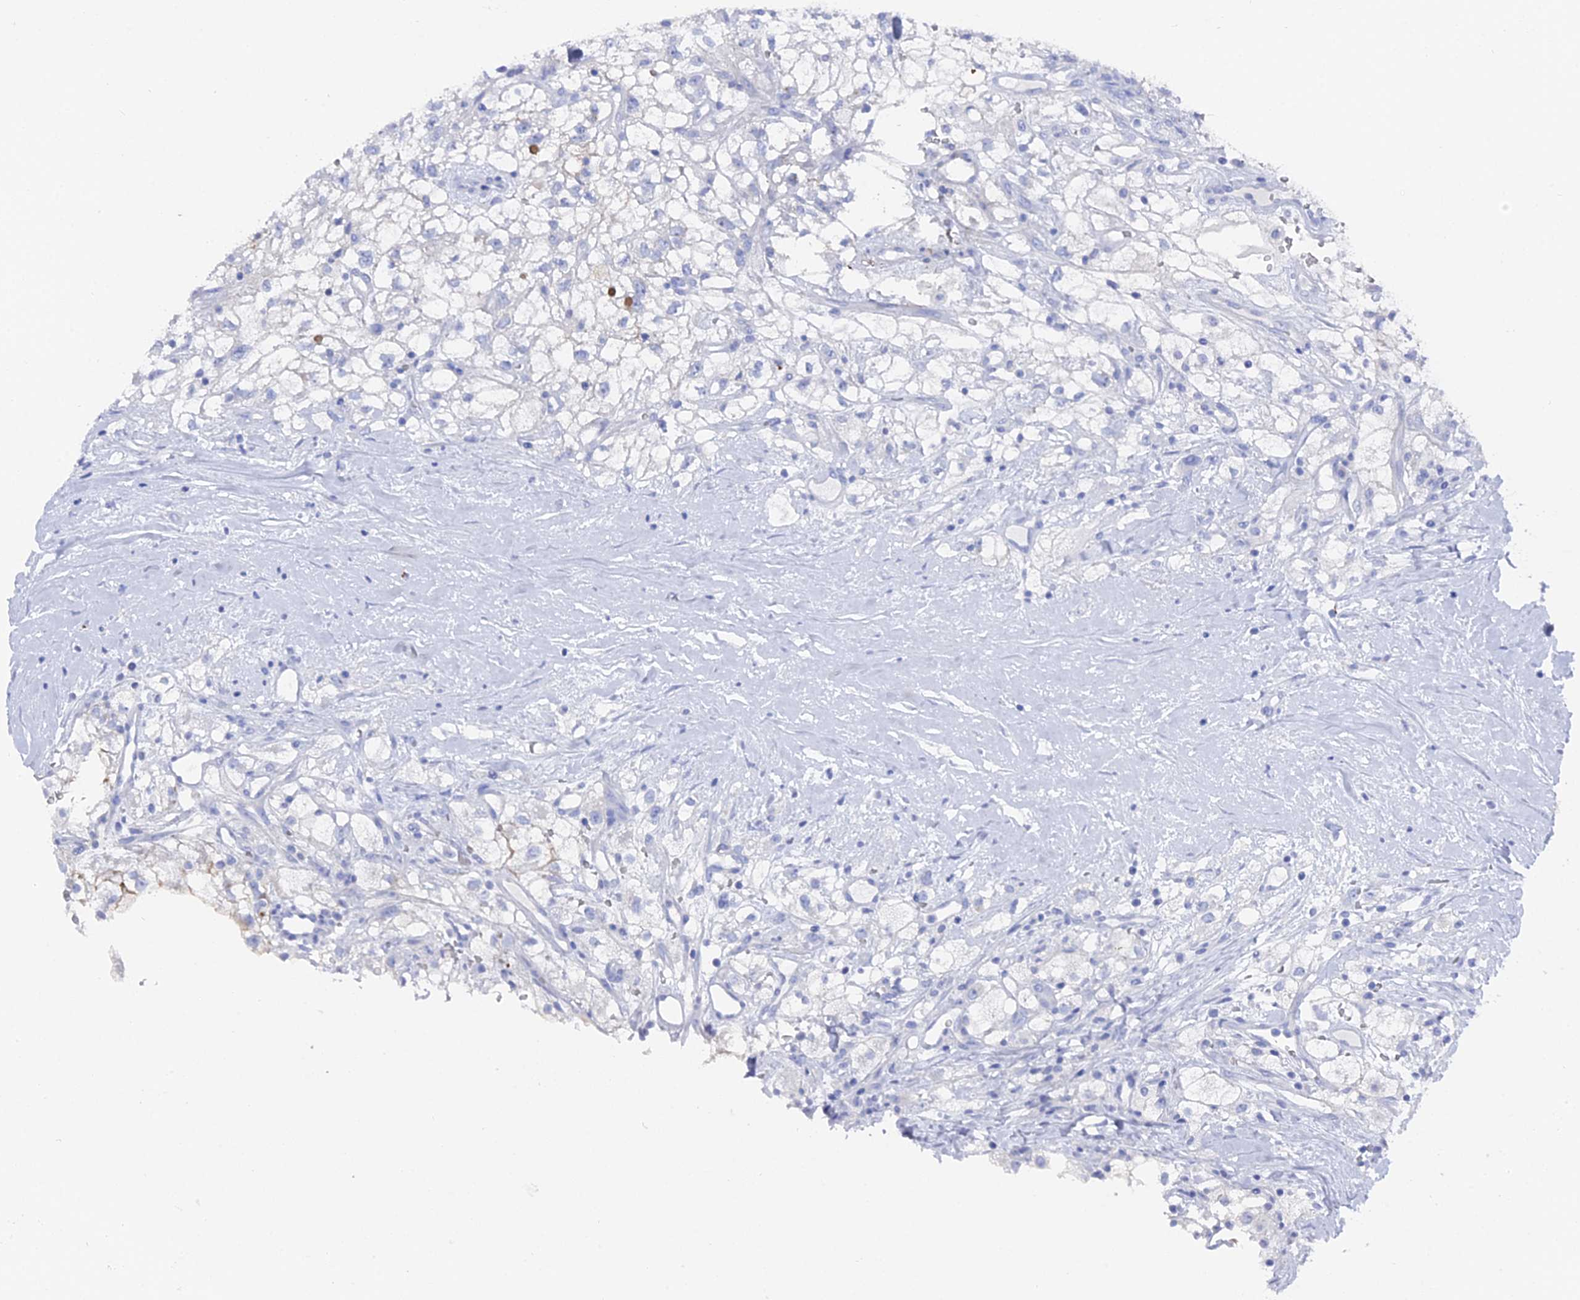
{"staining": {"intensity": "moderate", "quantity": "<25%", "location": "cytoplasmic/membranous"}, "tissue": "renal cancer", "cell_type": "Tumor cells", "image_type": "cancer", "snomed": [{"axis": "morphology", "description": "Adenocarcinoma, NOS"}, {"axis": "topography", "description": "Kidney"}], "caption": "An image of human renal cancer stained for a protein exhibits moderate cytoplasmic/membranous brown staining in tumor cells.", "gene": "ENPP3", "patient": {"sex": "male", "age": 59}}